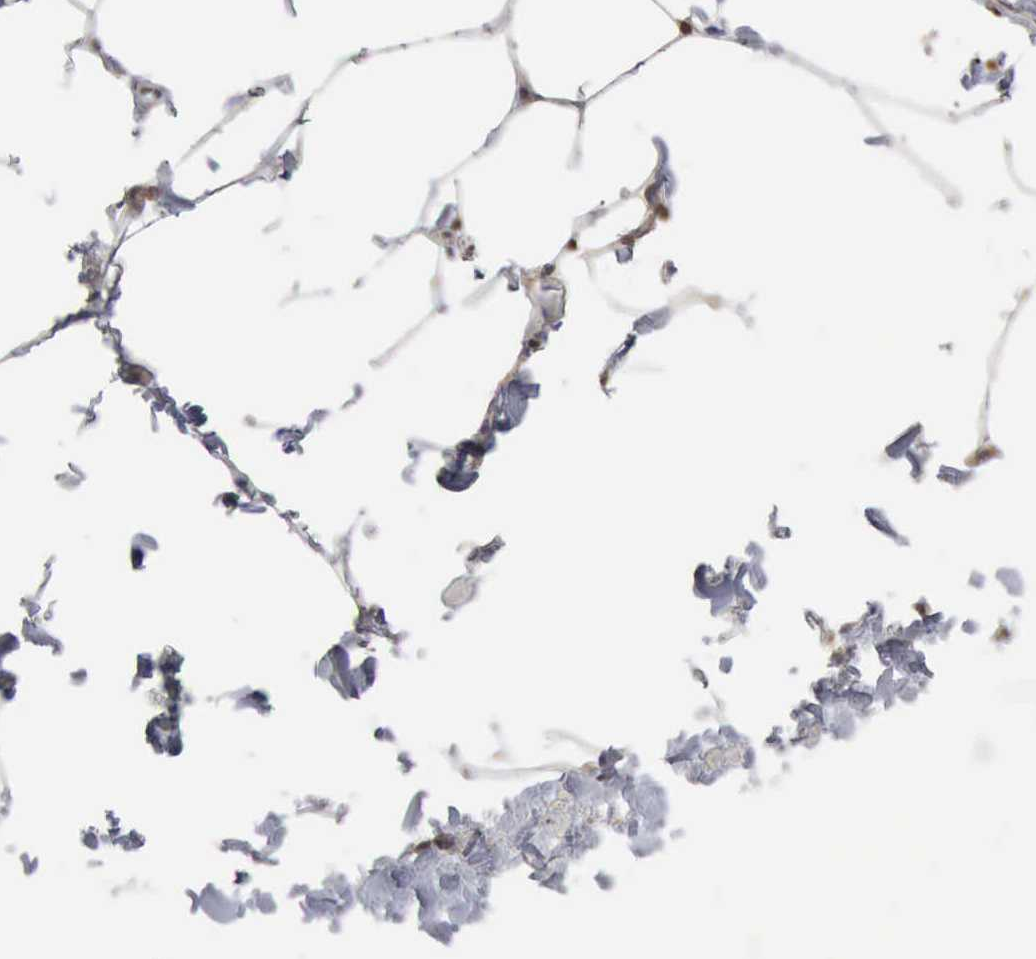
{"staining": {"intensity": "negative", "quantity": "none", "location": "none"}, "tissue": "adipose tissue", "cell_type": "Adipocytes", "image_type": "normal", "snomed": [{"axis": "morphology", "description": "Normal tissue, NOS"}, {"axis": "topography", "description": "Vascular tissue"}], "caption": "Immunohistochemical staining of benign adipose tissue reveals no significant positivity in adipocytes.", "gene": "STAT1", "patient": {"sex": "male", "age": 41}}